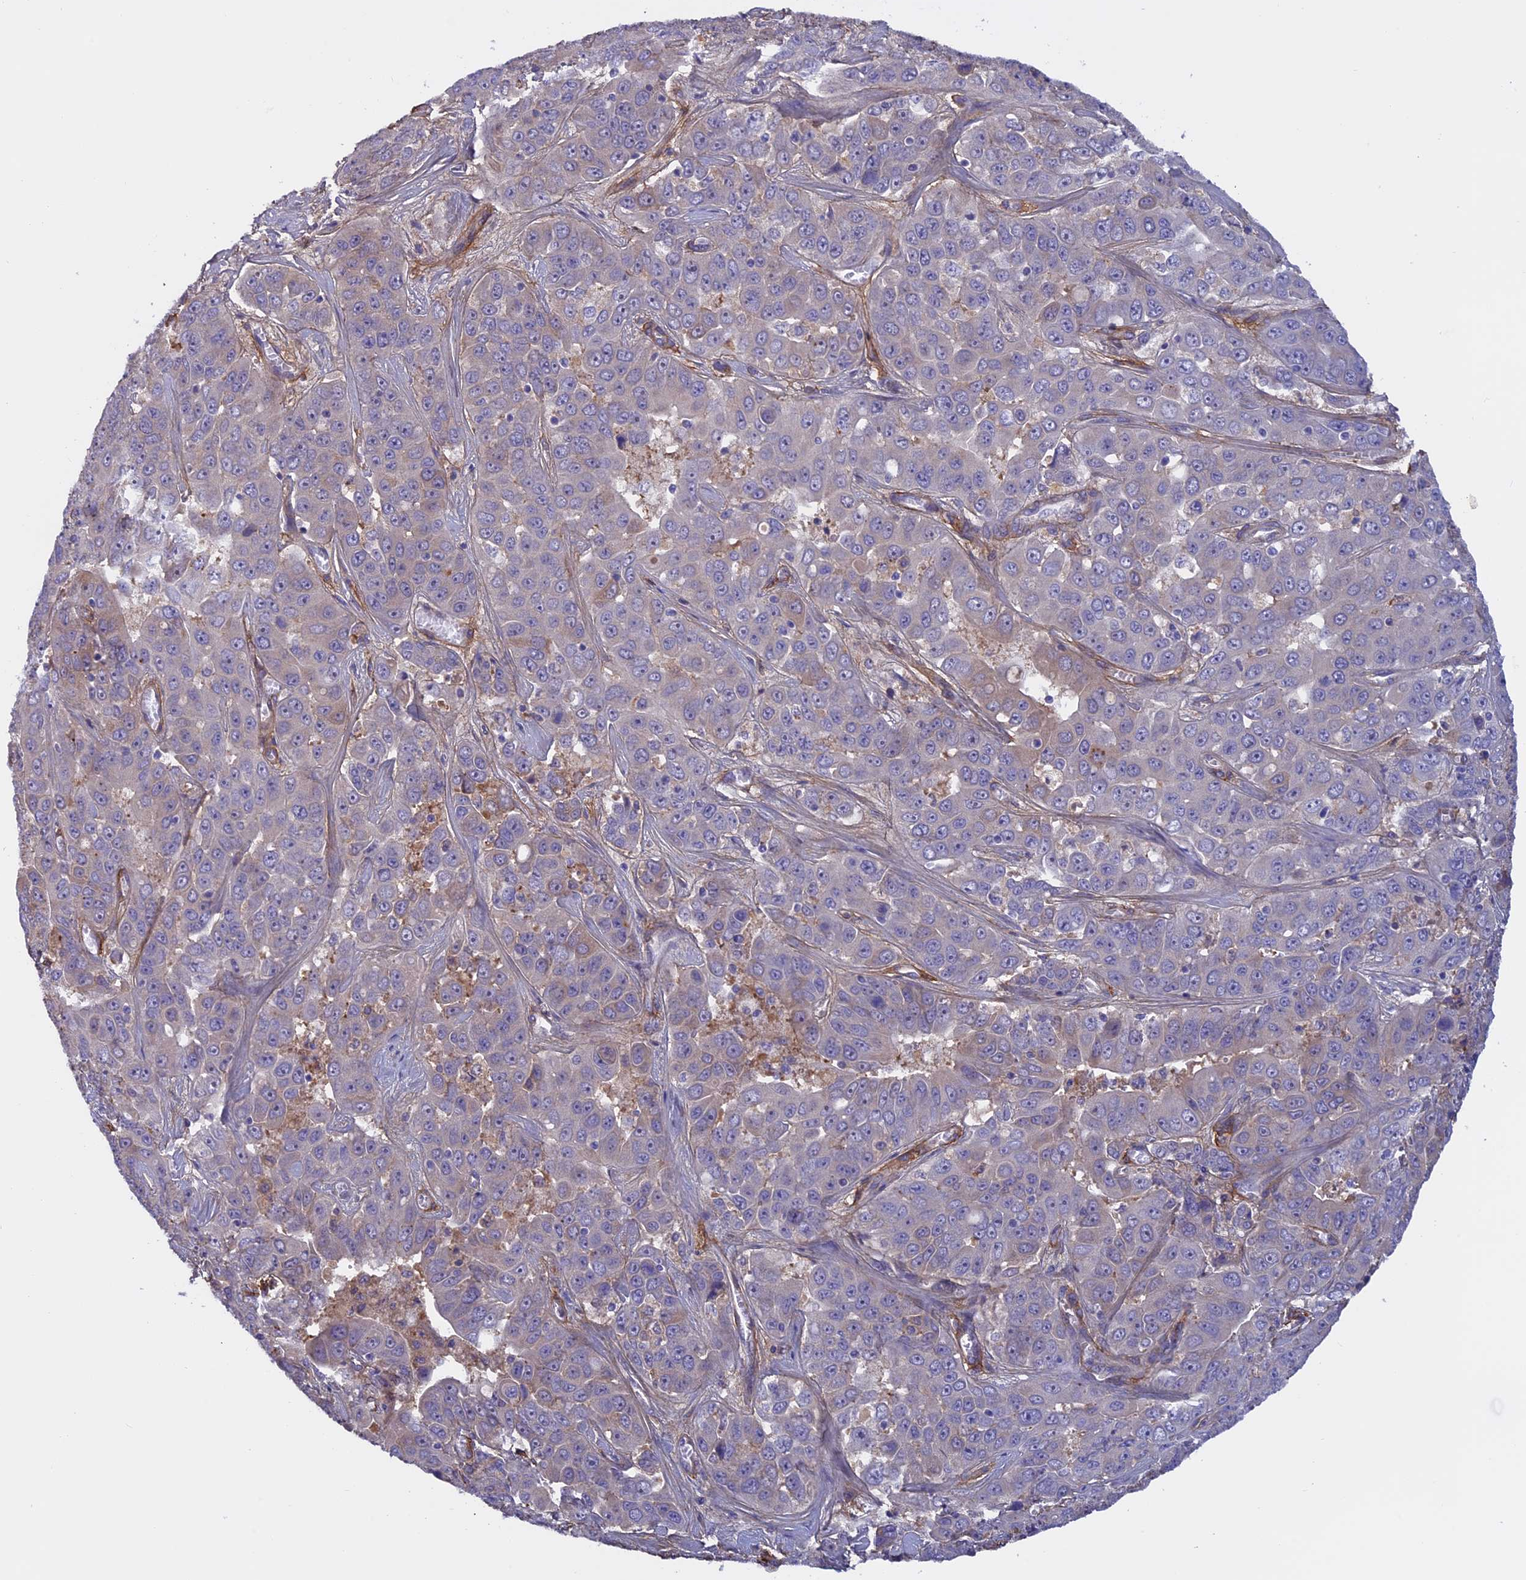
{"staining": {"intensity": "negative", "quantity": "none", "location": "none"}, "tissue": "liver cancer", "cell_type": "Tumor cells", "image_type": "cancer", "snomed": [{"axis": "morphology", "description": "Cholangiocarcinoma"}, {"axis": "topography", "description": "Liver"}], "caption": "Immunohistochemistry (IHC) histopathology image of human liver cholangiocarcinoma stained for a protein (brown), which demonstrates no positivity in tumor cells.", "gene": "COL4A3", "patient": {"sex": "female", "age": 52}}